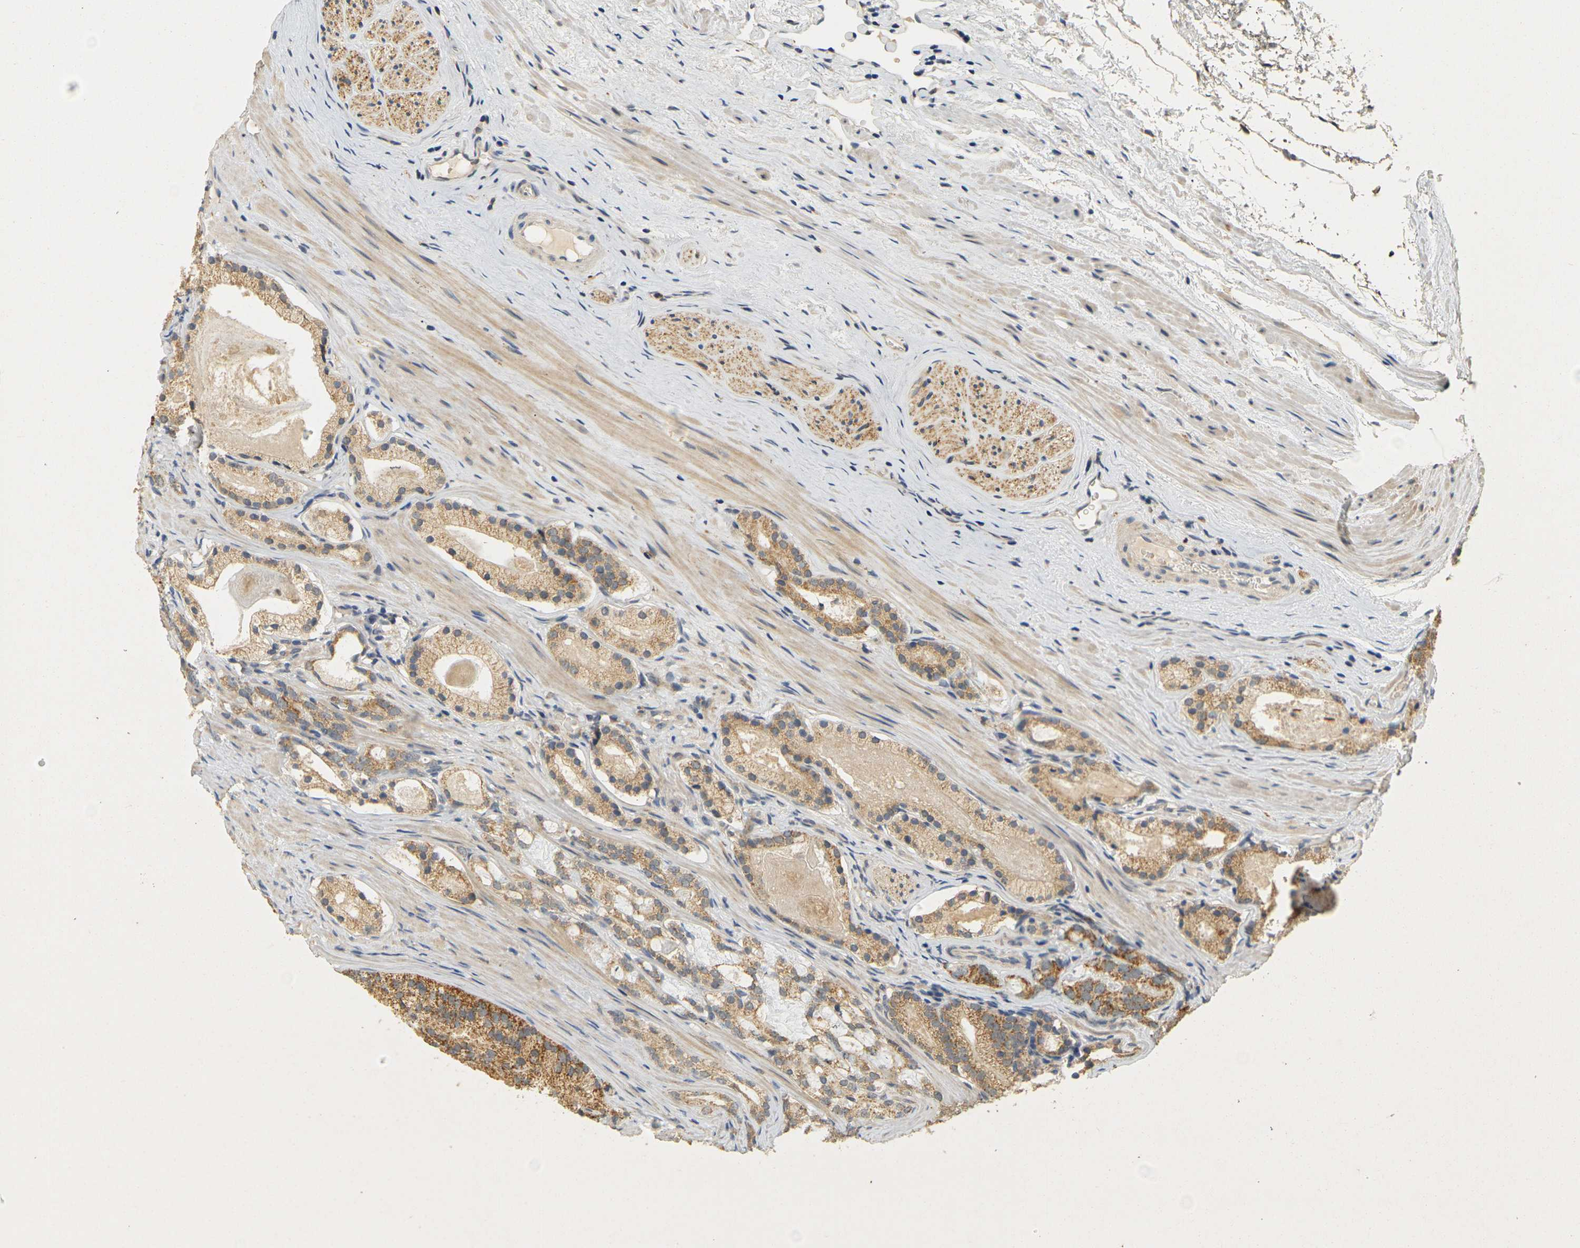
{"staining": {"intensity": "moderate", "quantity": ">75%", "location": "cytoplasmic/membranous"}, "tissue": "prostate cancer", "cell_type": "Tumor cells", "image_type": "cancer", "snomed": [{"axis": "morphology", "description": "Adenocarcinoma, Low grade"}, {"axis": "topography", "description": "Prostate"}], "caption": "Protein expression analysis of human prostate cancer reveals moderate cytoplasmic/membranous positivity in approximately >75% of tumor cells.", "gene": "GDAP1", "patient": {"sex": "male", "age": 59}}